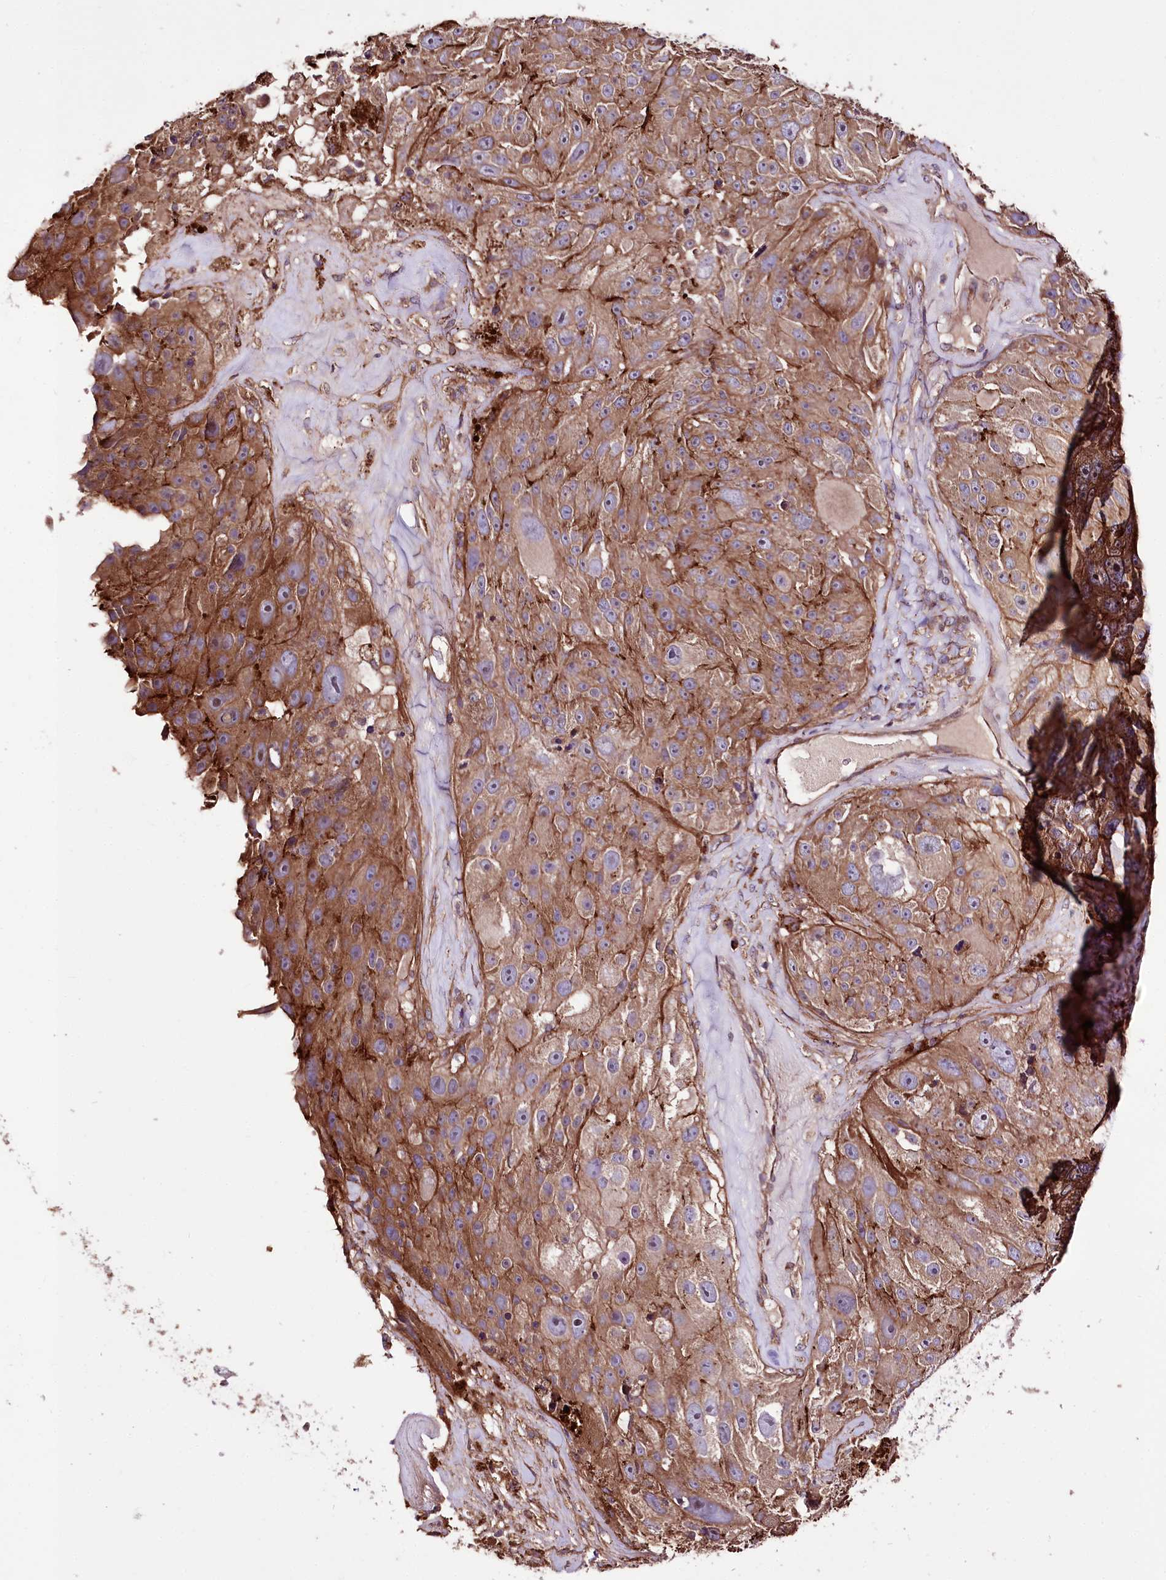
{"staining": {"intensity": "moderate", "quantity": ">75%", "location": "cytoplasmic/membranous"}, "tissue": "melanoma", "cell_type": "Tumor cells", "image_type": "cancer", "snomed": [{"axis": "morphology", "description": "Malignant melanoma, Metastatic site"}, {"axis": "topography", "description": "Lymph node"}], "caption": "Malignant melanoma (metastatic site) stained for a protein (brown) shows moderate cytoplasmic/membranous positive positivity in about >75% of tumor cells.", "gene": "WWC1", "patient": {"sex": "male", "age": 62}}